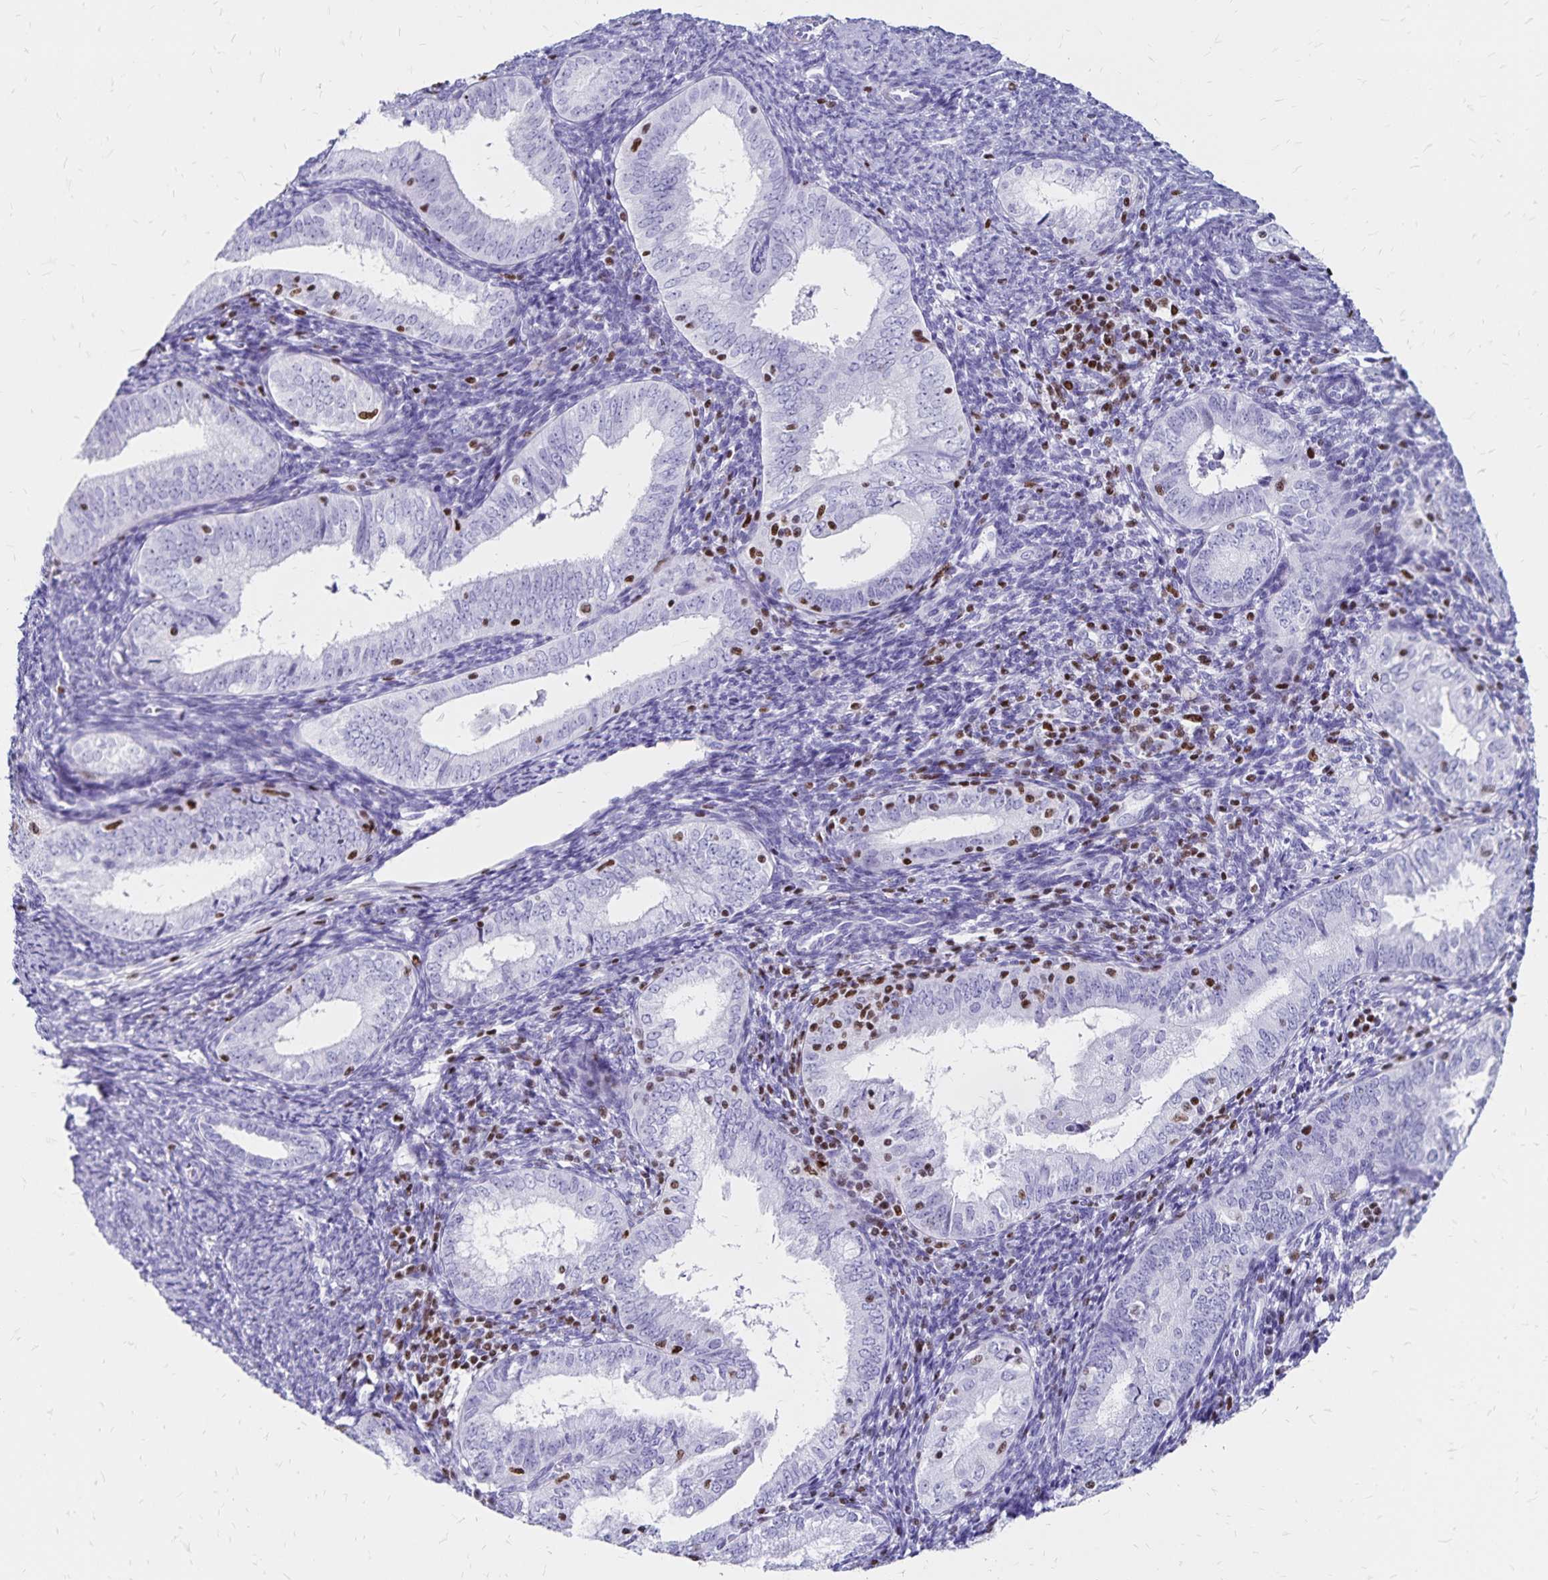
{"staining": {"intensity": "negative", "quantity": "none", "location": "none"}, "tissue": "endometrial cancer", "cell_type": "Tumor cells", "image_type": "cancer", "snomed": [{"axis": "morphology", "description": "Adenocarcinoma, NOS"}, {"axis": "topography", "description": "Endometrium"}], "caption": "This is an IHC micrograph of endometrial cancer. There is no staining in tumor cells.", "gene": "IKZF1", "patient": {"sex": "female", "age": 55}}